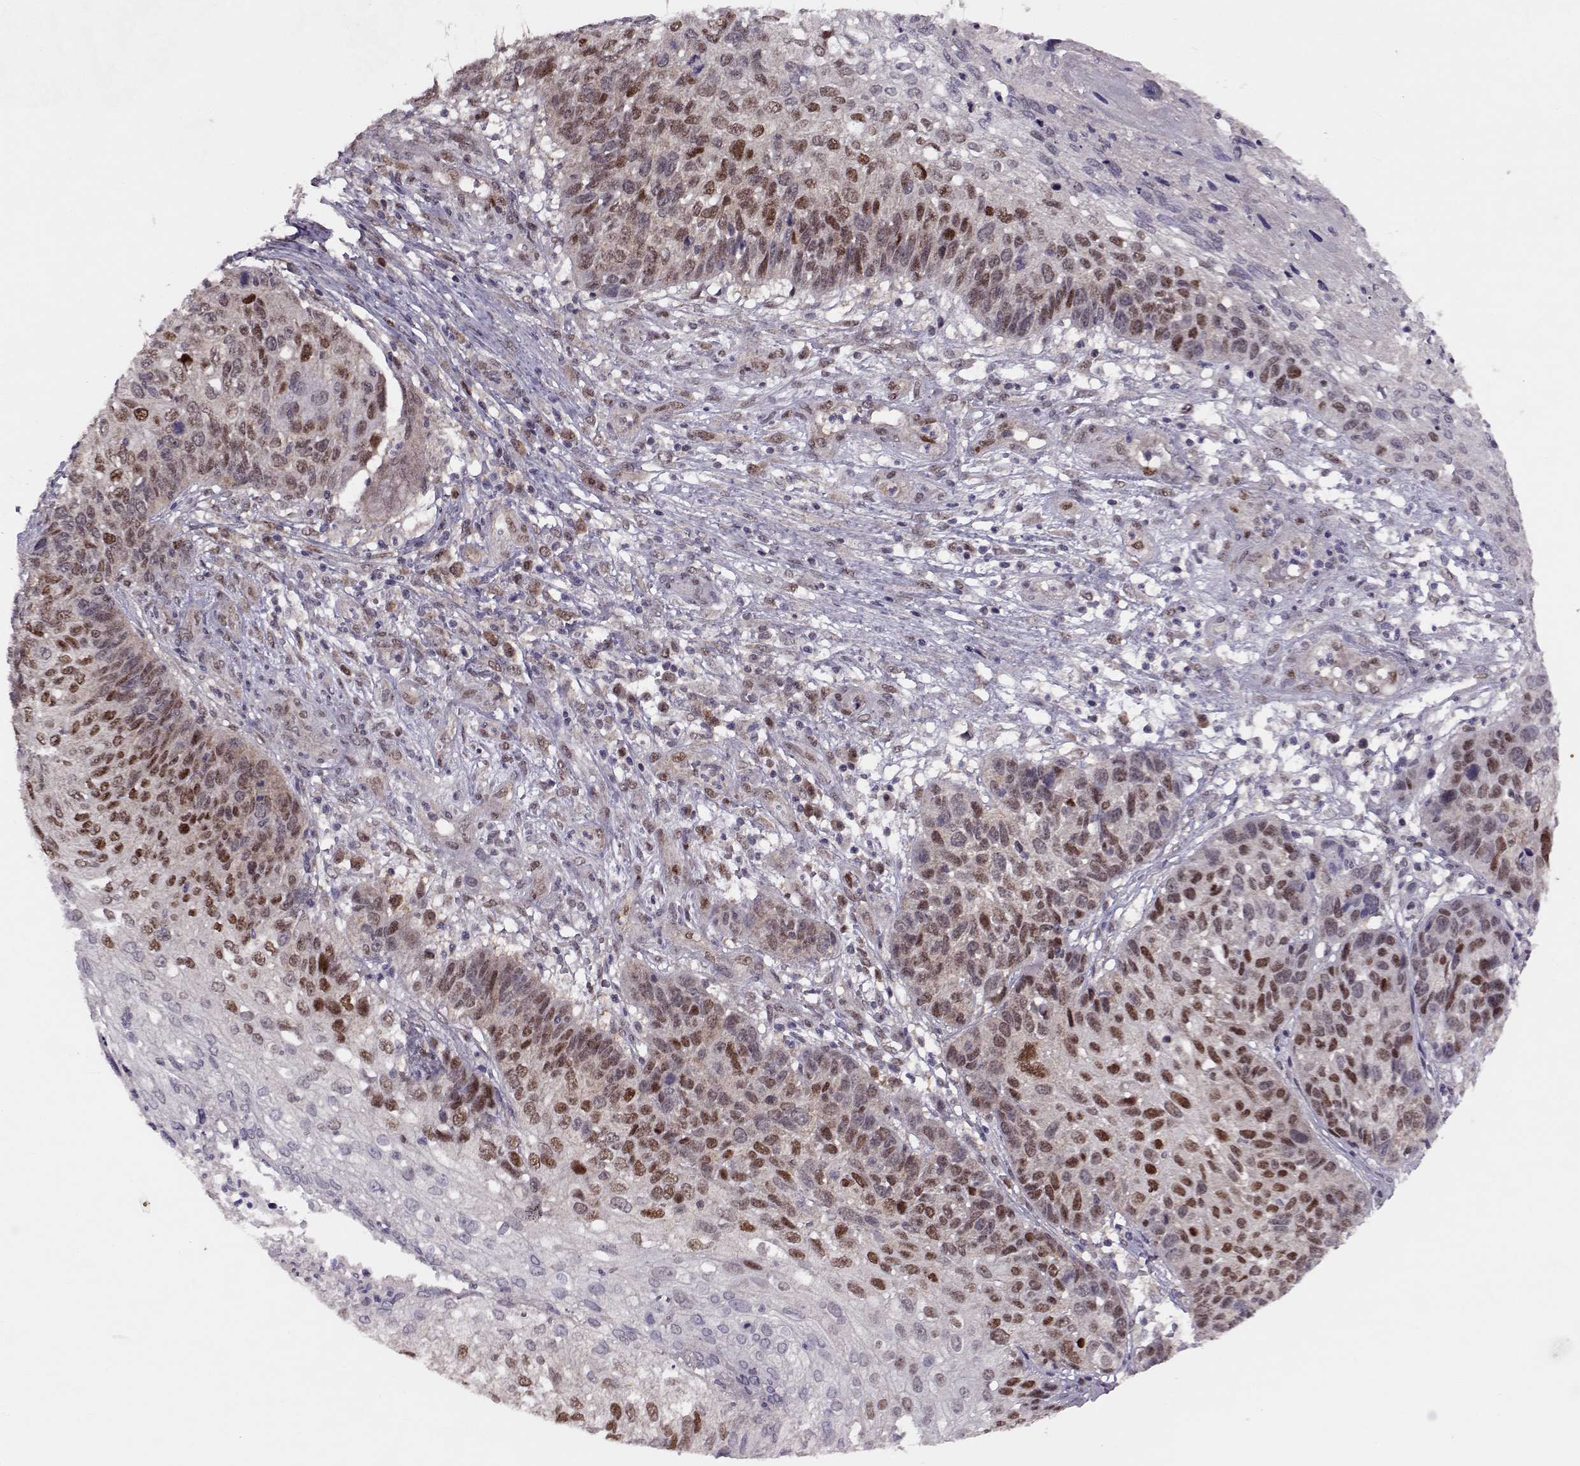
{"staining": {"intensity": "strong", "quantity": "25%-75%", "location": "nuclear"}, "tissue": "skin cancer", "cell_type": "Tumor cells", "image_type": "cancer", "snomed": [{"axis": "morphology", "description": "Squamous cell carcinoma, NOS"}, {"axis": "topography", "description": "Skin"}], "caption": "This photomicrograph demonstrates skin squamous cell carcinoma stained with immunohistochemistry (IHC) to label a protein in brown. The nuclear of tumor cells show strong positivity for the protein. Nuclei are counter-stained blue.", "gene": "CDK4", "patient": {"sex": "male", "age": 92}}